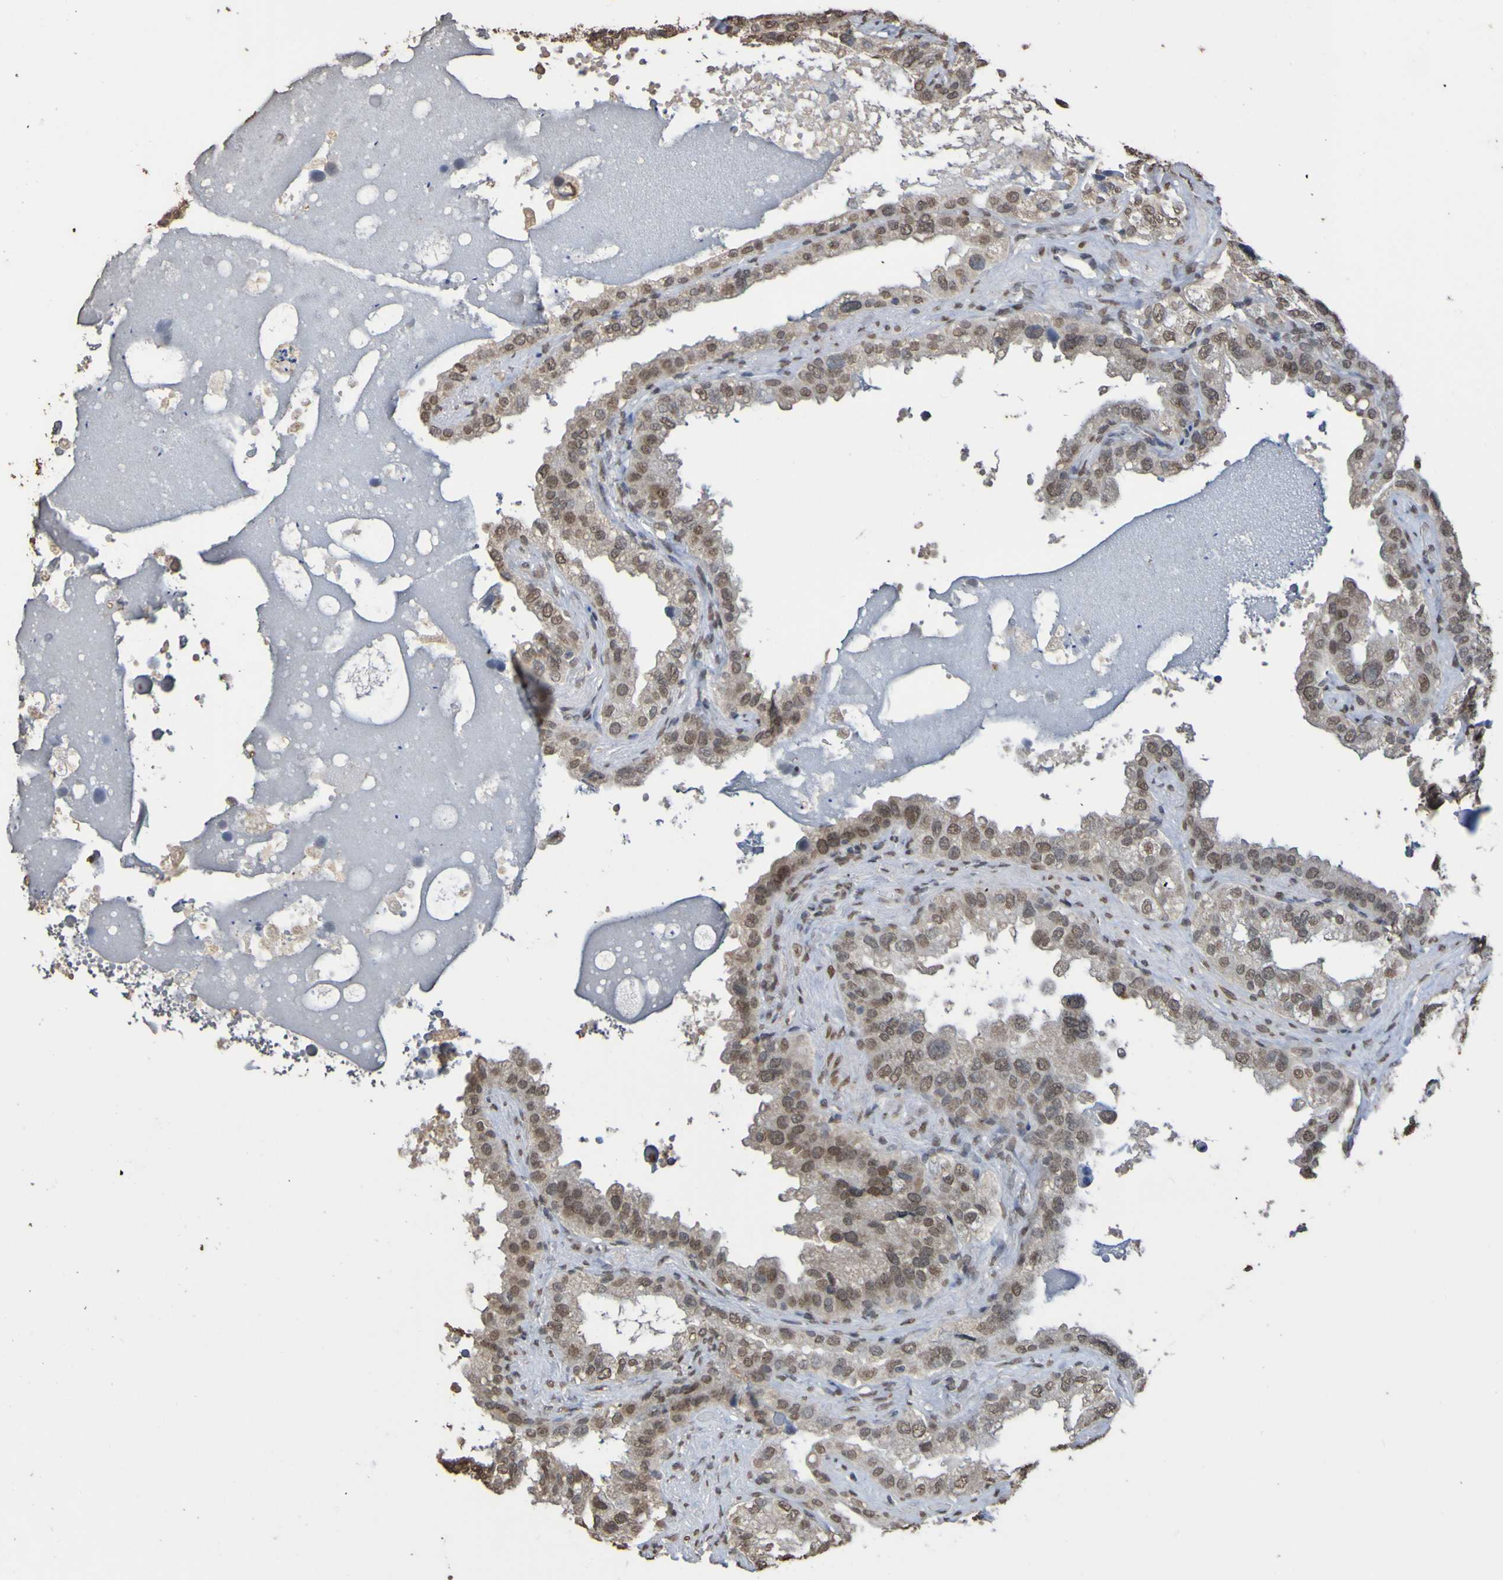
{"staining": {"intensity": "moderate", "quantity": ">75%", "location": "cytoplasmic/membranous,nuclear"}, "tissue": "seminal vesicle", "cell_type": "Glandular cells", "image_type": "normal", "snomed": [{"axis": "morphology", "description": "Normal tissue, NOS"}, {"axis": "topography", "description": "Seminal veicle"}], "caption": "Protein analysis of benign seminal vesicle reveals moderate cytoplasmic/membranous,nuclear staining in about >75% of glandular cells.", "gene": "ALKBH2", "patient": {"sex": "male", "age": 68}}